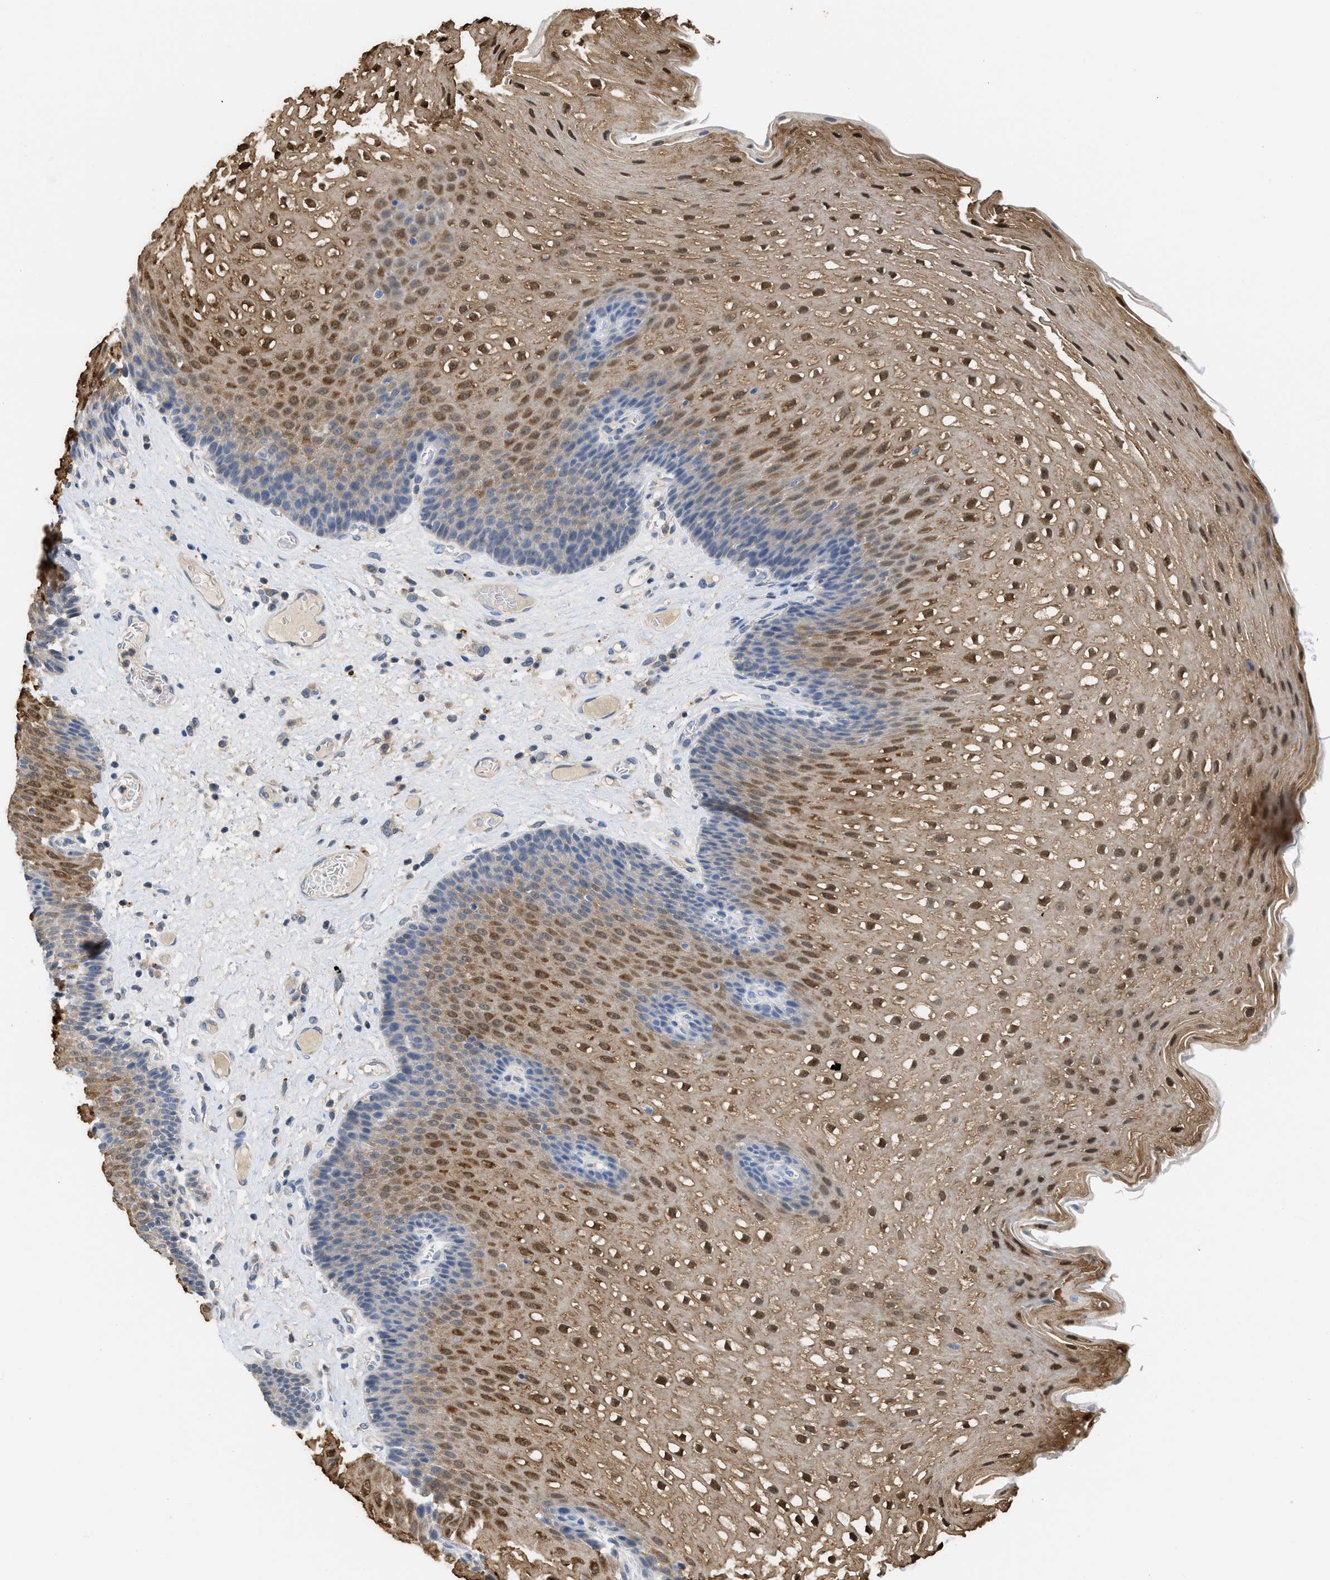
{"staining": {"intensity": "moderate", "quantity": ">75%", "location": "cytoplasmic/membranous,nuclear"}, "tissue": "esophagus", "cell_type": "Squamous epithelial cells", "image_type": "normal", "snomed": [{"axis": "morphology", "description": "Normal tissue, NOS"}, {"axis": "topography", "description": "Esophagus"}], "caption": "Immunohistochemistry of benign human esophagus reveals medium levels of moderate cytoplasmic/membranous,nuclear positivity in approximately >75% of squamous epithelial cells. (brown staining indicates protein expression, while blue staining denotes nuclei).", "gene": "CSTB", "patient": {"sex": "male", "age": 48}}